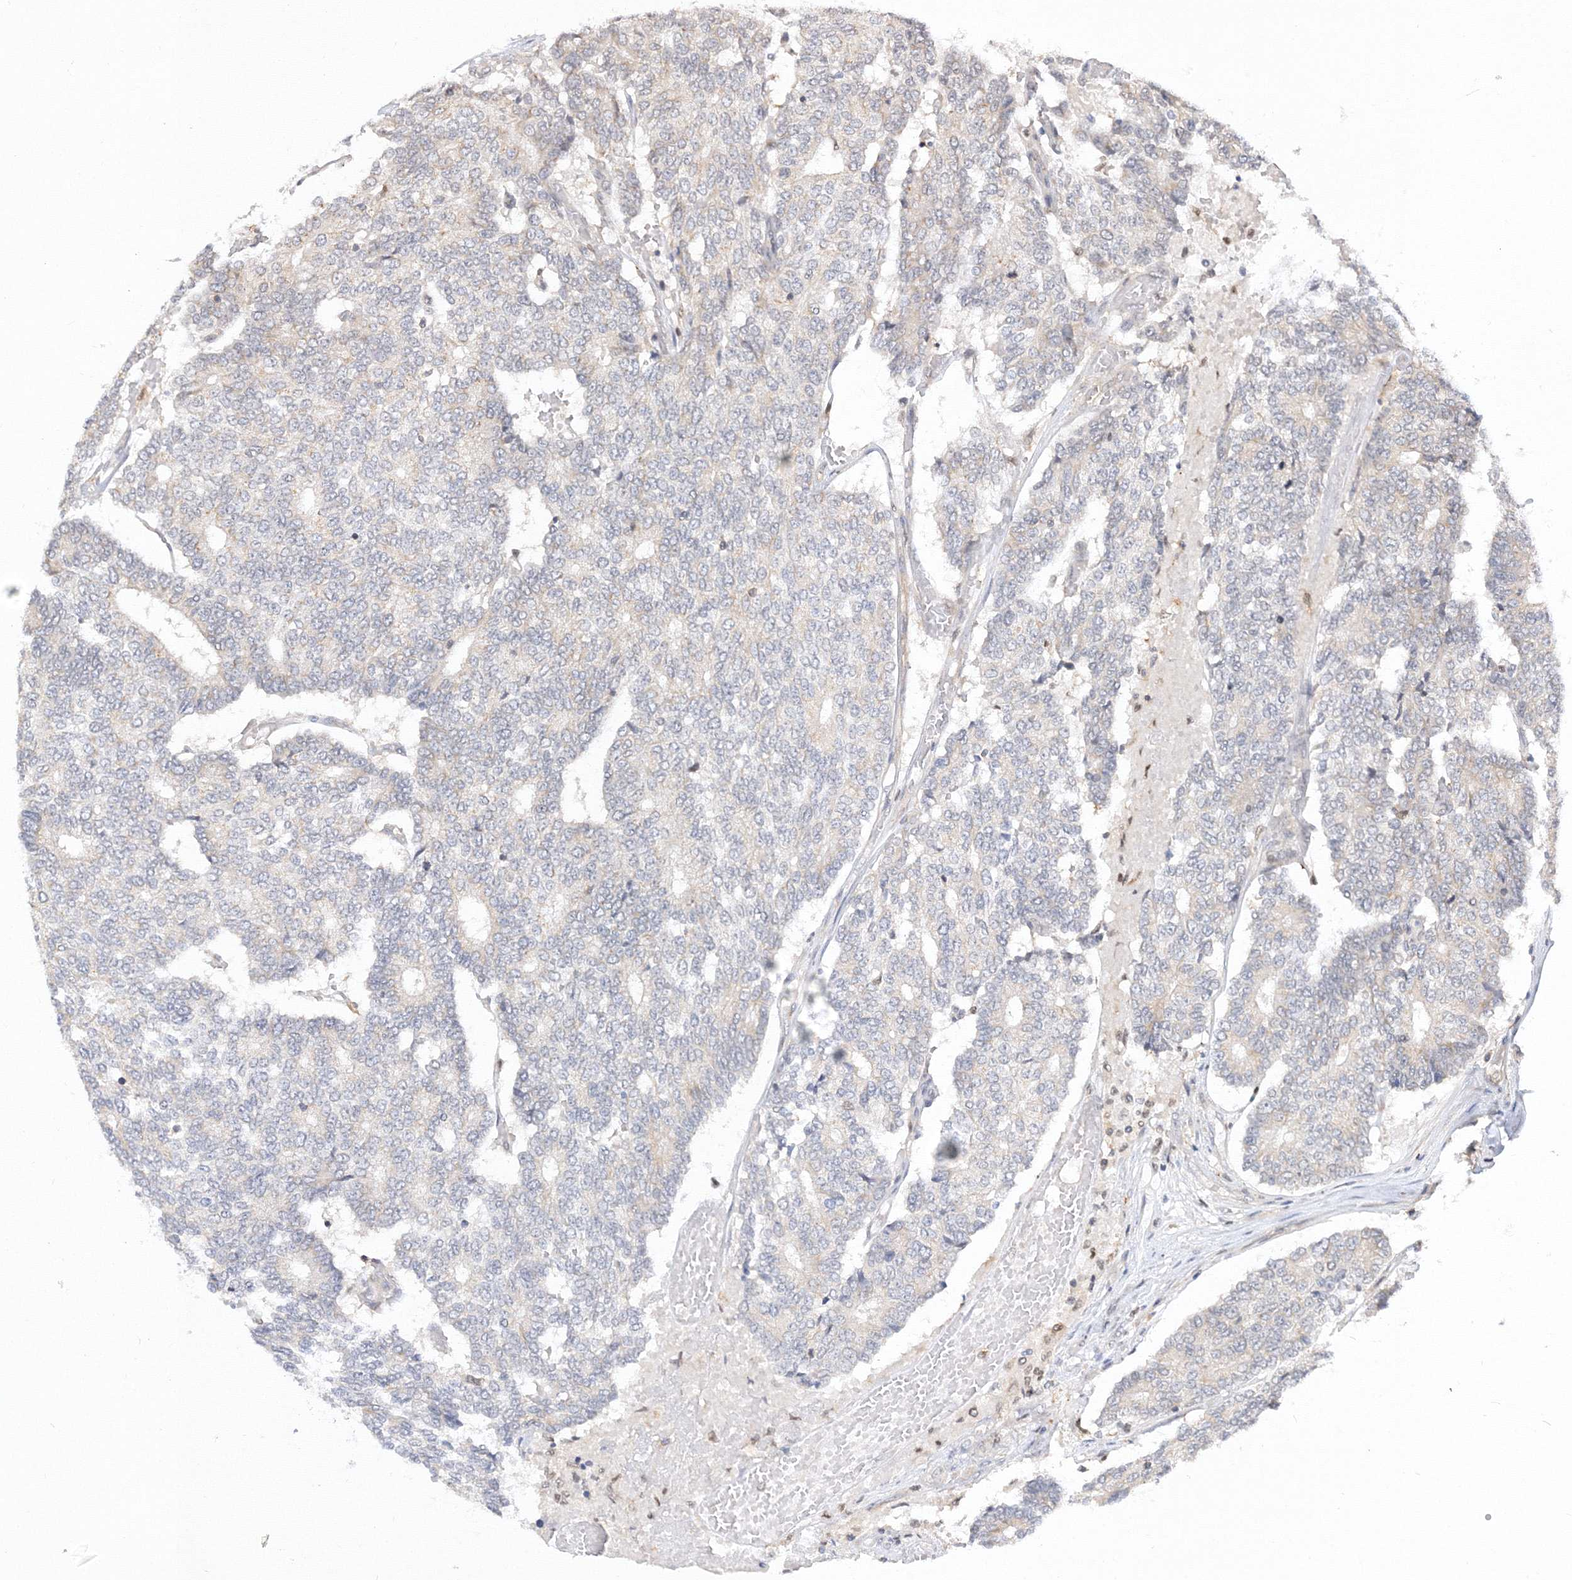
{"staining": {"intensity": "weak", "quantity": "<25%", "location": "cytoplasmic/membranous"}, "tissue": "prostate cancer", "cell_type": "Tumor cells", "image_type": "cancer", "snomed": [{"axis": "morphology", "description": "Normal tissue, NOS"}, {"axis": "morphology", "description": "Adenocarcinoma, High grade"}, {"axis": "topography", "description": "Prostate"}, {"axis": "topography", "description": "Seminal veicle"}], "caption": "There is no significant positivity in tumor cells of prostate cancer (adenocarcinoma (high-grade)).", "gene": "TMEM50B", "patient": {"sex": "male", "age": 55}}